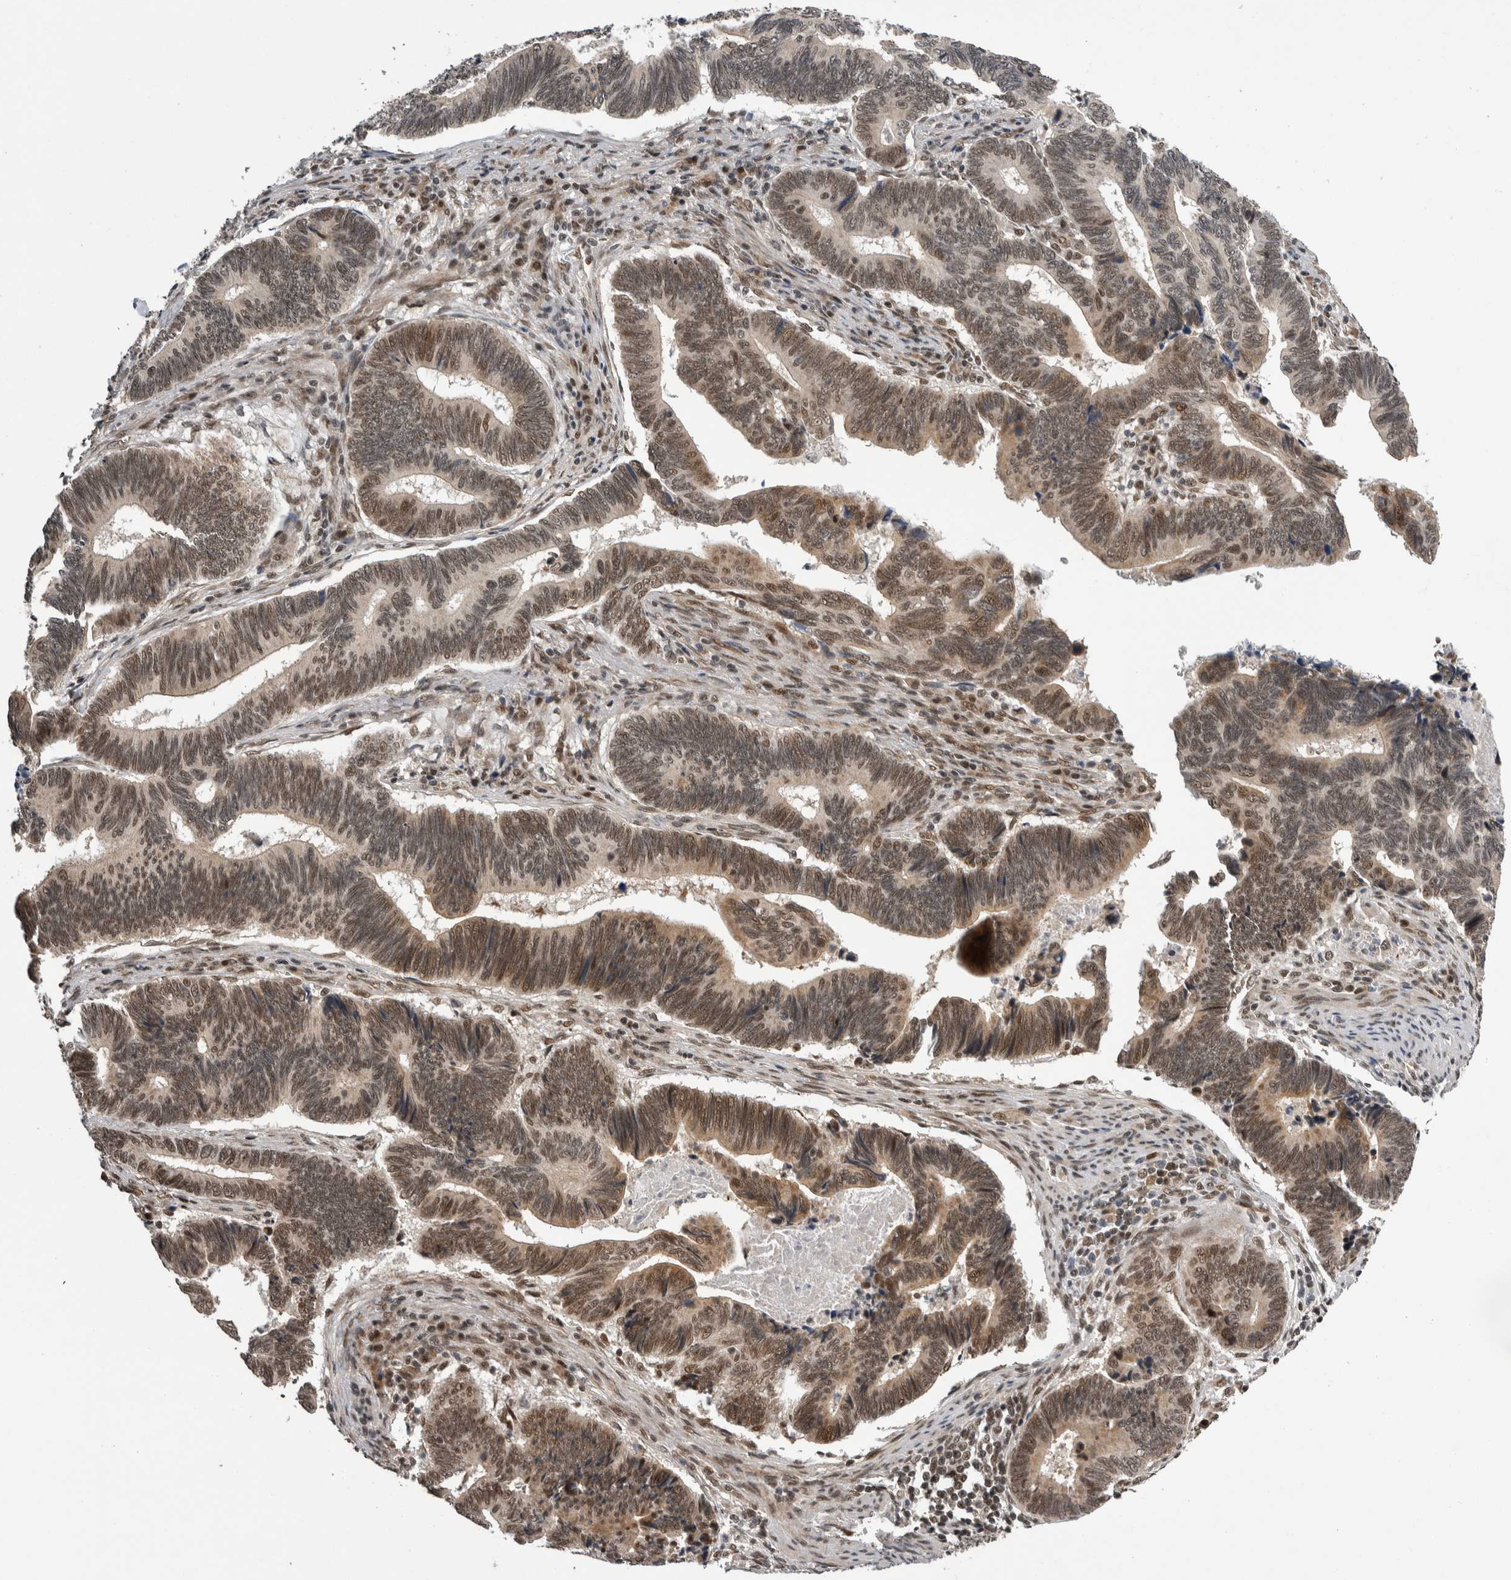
{"staining": {"intensity": "moderate", "quantity": ">75%", "location": "nuclear"}, "tissue": "pancreatic cancer", "cell_type": "Tumor cells", "image_type": "cancer", "snomed": [{"axis": "morphology", "description": "Adenocarcinoma, NOS"}, {"axis": "topography", "description": "Pancreas"}], "caption": "Moderate nuclear expression is seen in approximately >75% of tumor cells in pancreatic cancer.", "gene": "CPSF2", "patient": {"sex": "female", "age": 70}}